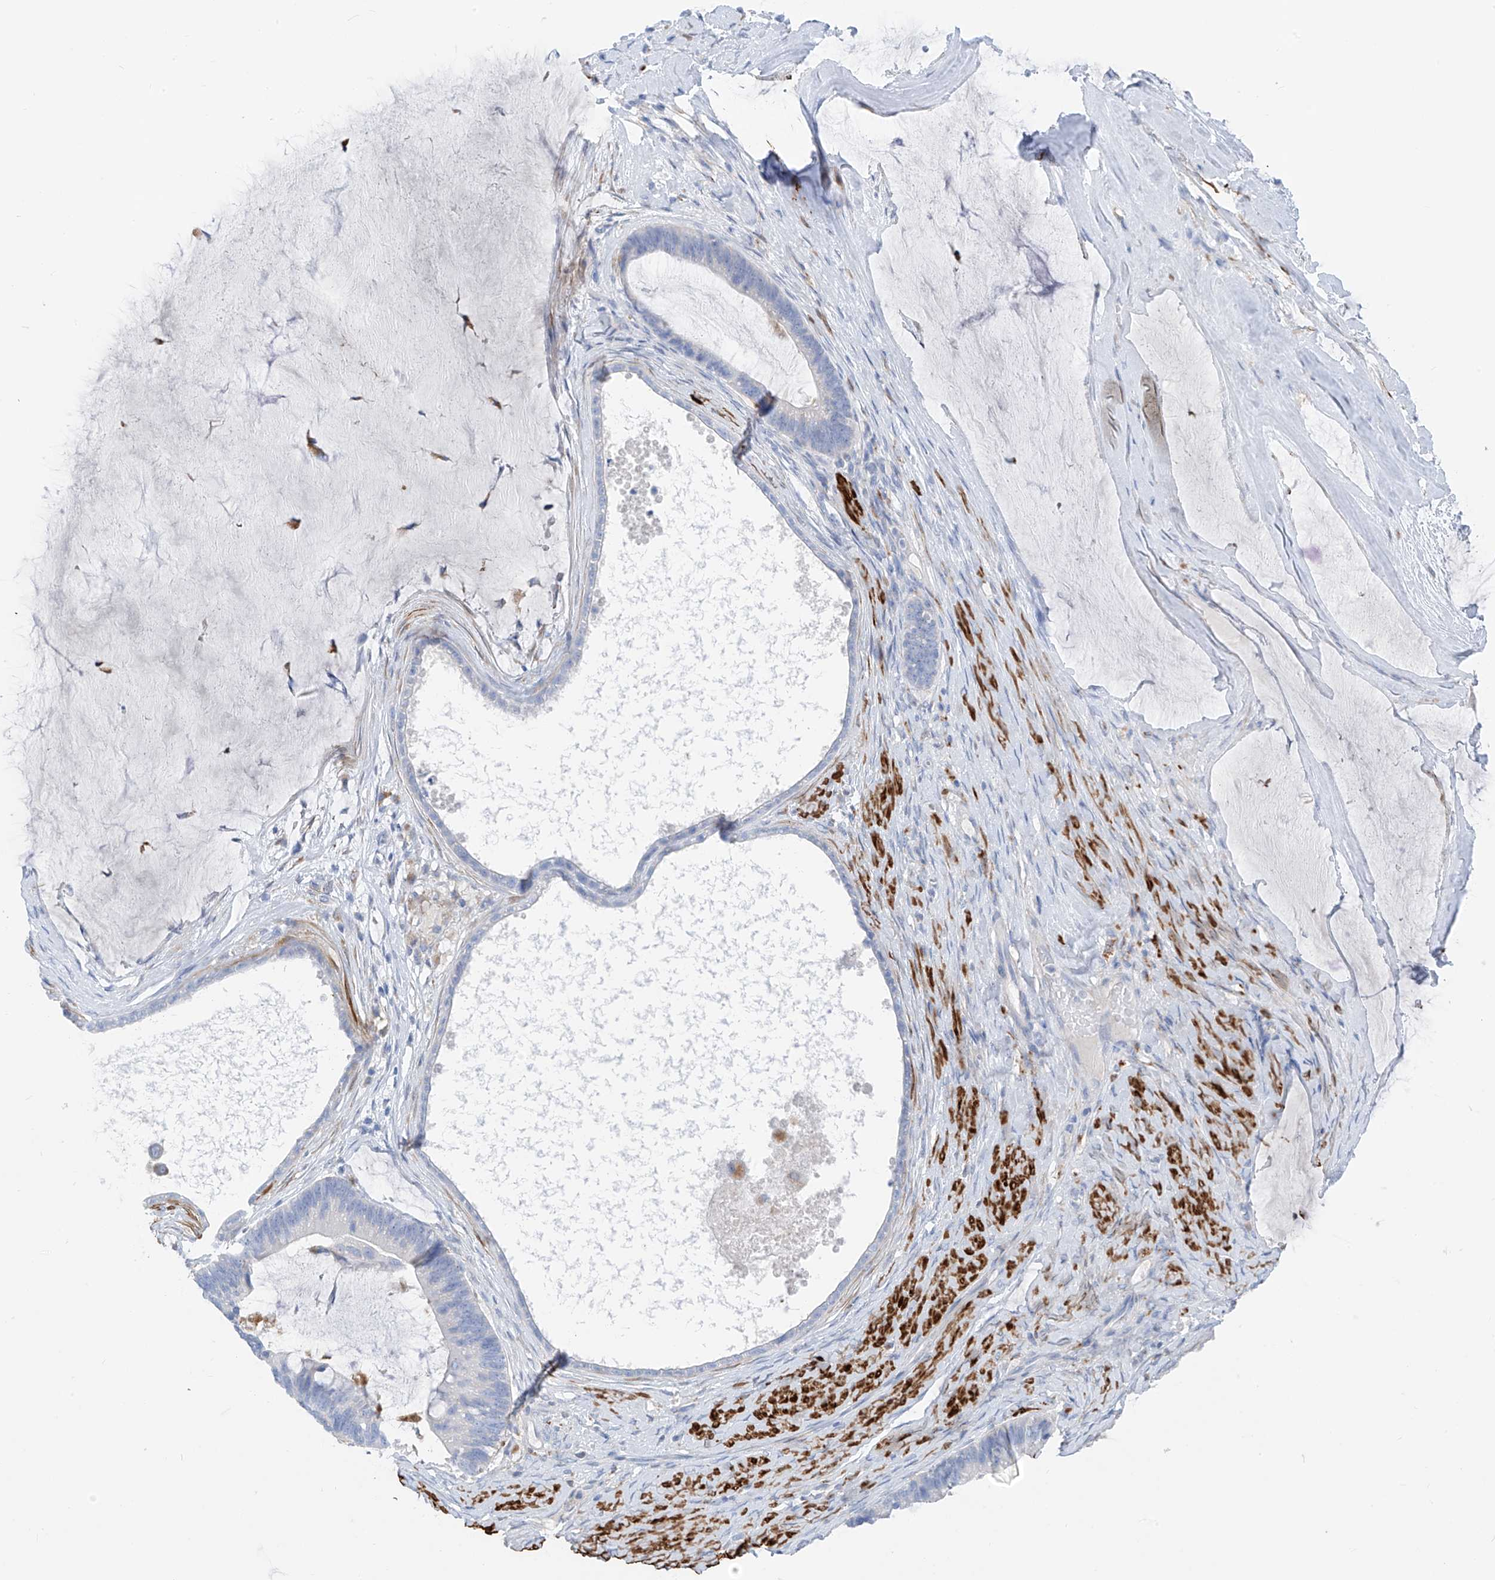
{"staining": {"intensity": "negative", "quantity": "none", "location": "none"}, "tissue": "ovarian cancer", "cell_type": "Tumor cells", "image_type": "cancer", "snomed": [{"axis": "morphology", "description": "Cystadenocarcinoma, mucinous, NOS"}, {"axis": "topography", "description": "Ovary"}], "caption": "Immunohistochemical staining of ovarian cancer (mucinous cystadenocarcinoma) shows no significant staining in tumor cells.", "gene": "GLMP", "patient": {"sex": "female", "age": 61}}